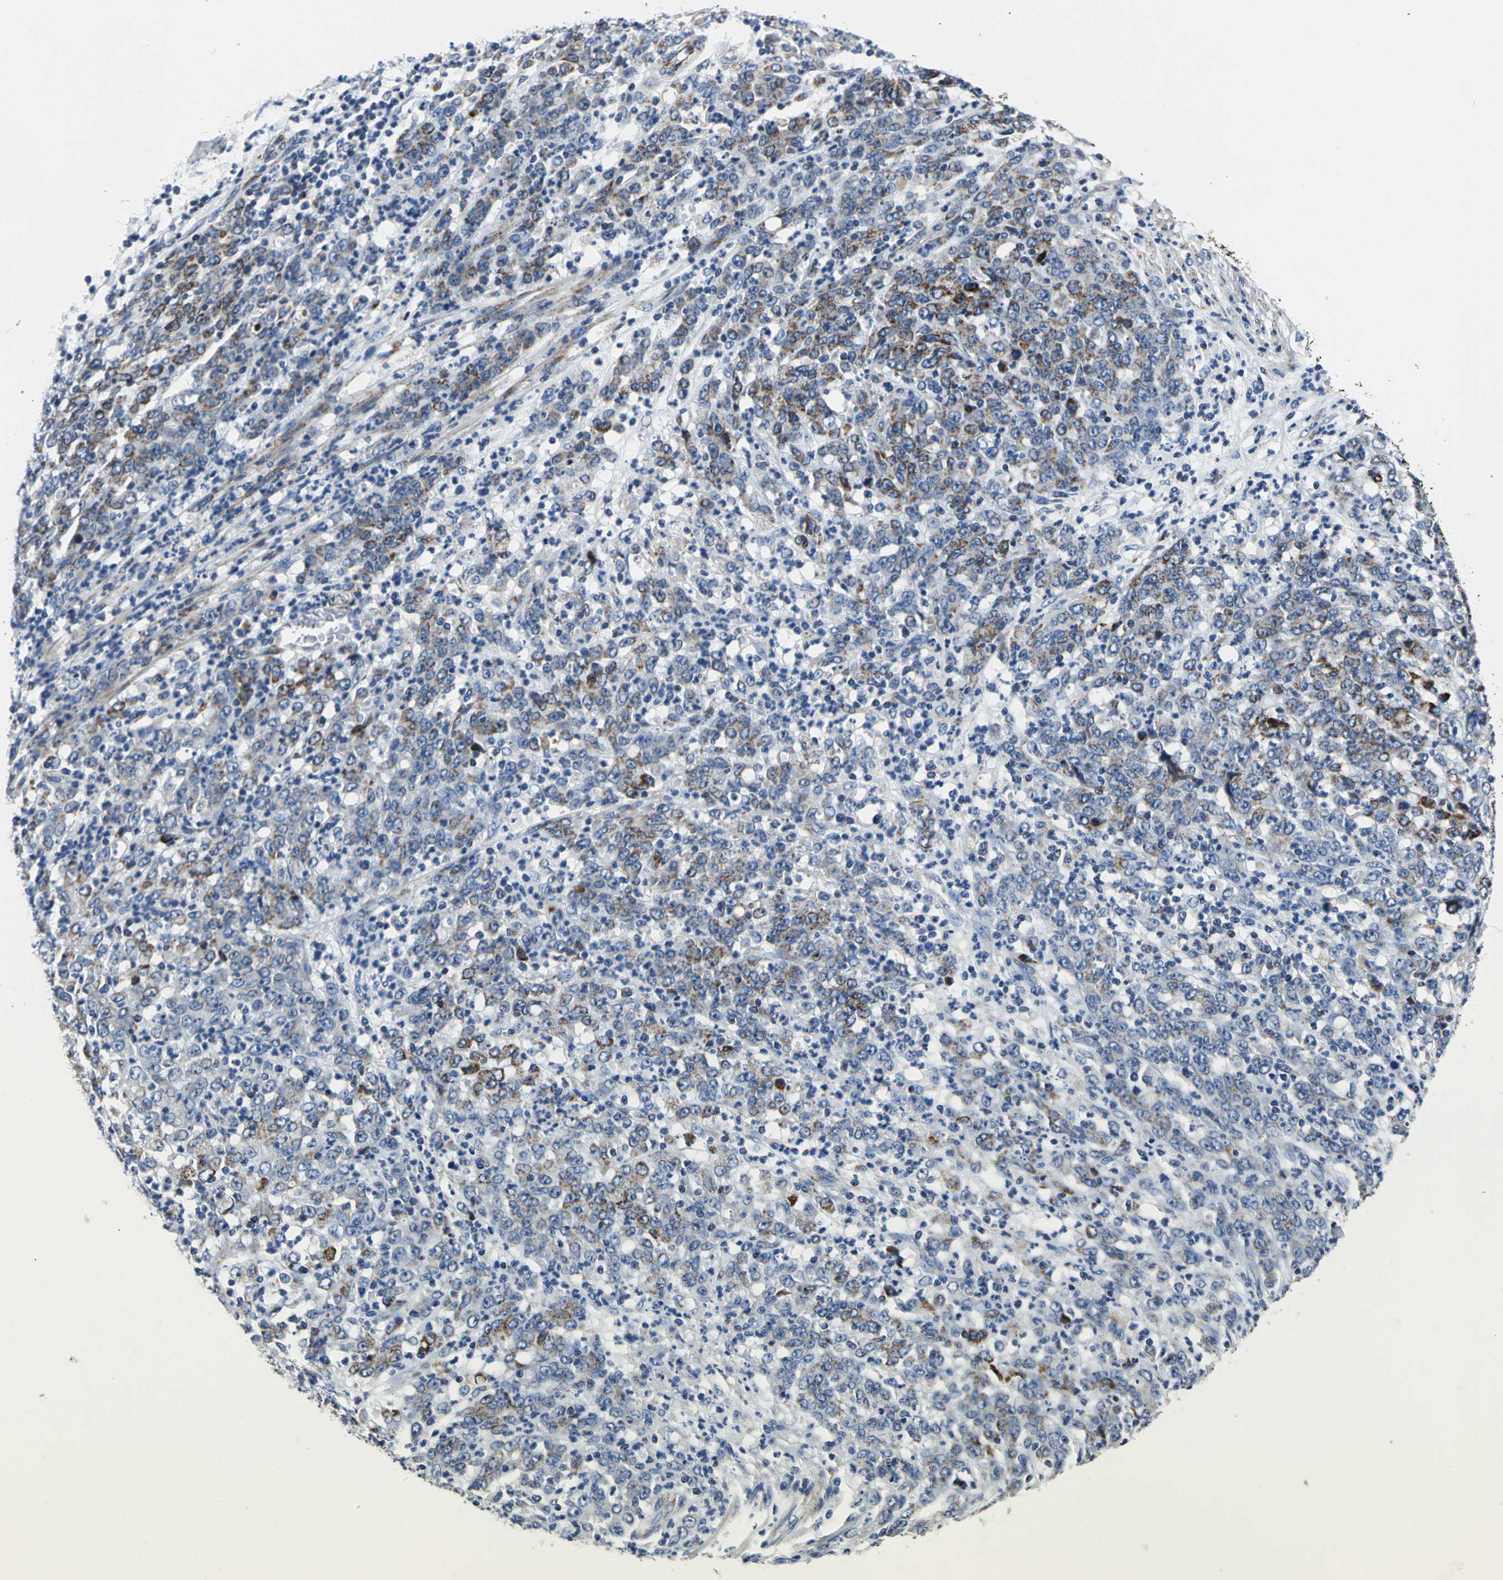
{"staining": {"intensity": "weak", "quantity": ">75%", "location": "cytoplasmic/membranous"}, "tissue": "stomach cancer", "cell_type": "Tumor cells", "image_type": "cancer", "snomed": [{"axis": "morphology", "description": "Adenocarcinoma, NOS"}, {"axis": "topography", "description": "Stomach, lower"}], "caption": "There is low levels of weak cytoplasmic/membranous positivity in tumor cells of stomach adenocarcinoma, as demonstrated by immunohistochemical staining (brown color).", "gene": "IFI6", "patient": {"sex": "female", "age": 71}}